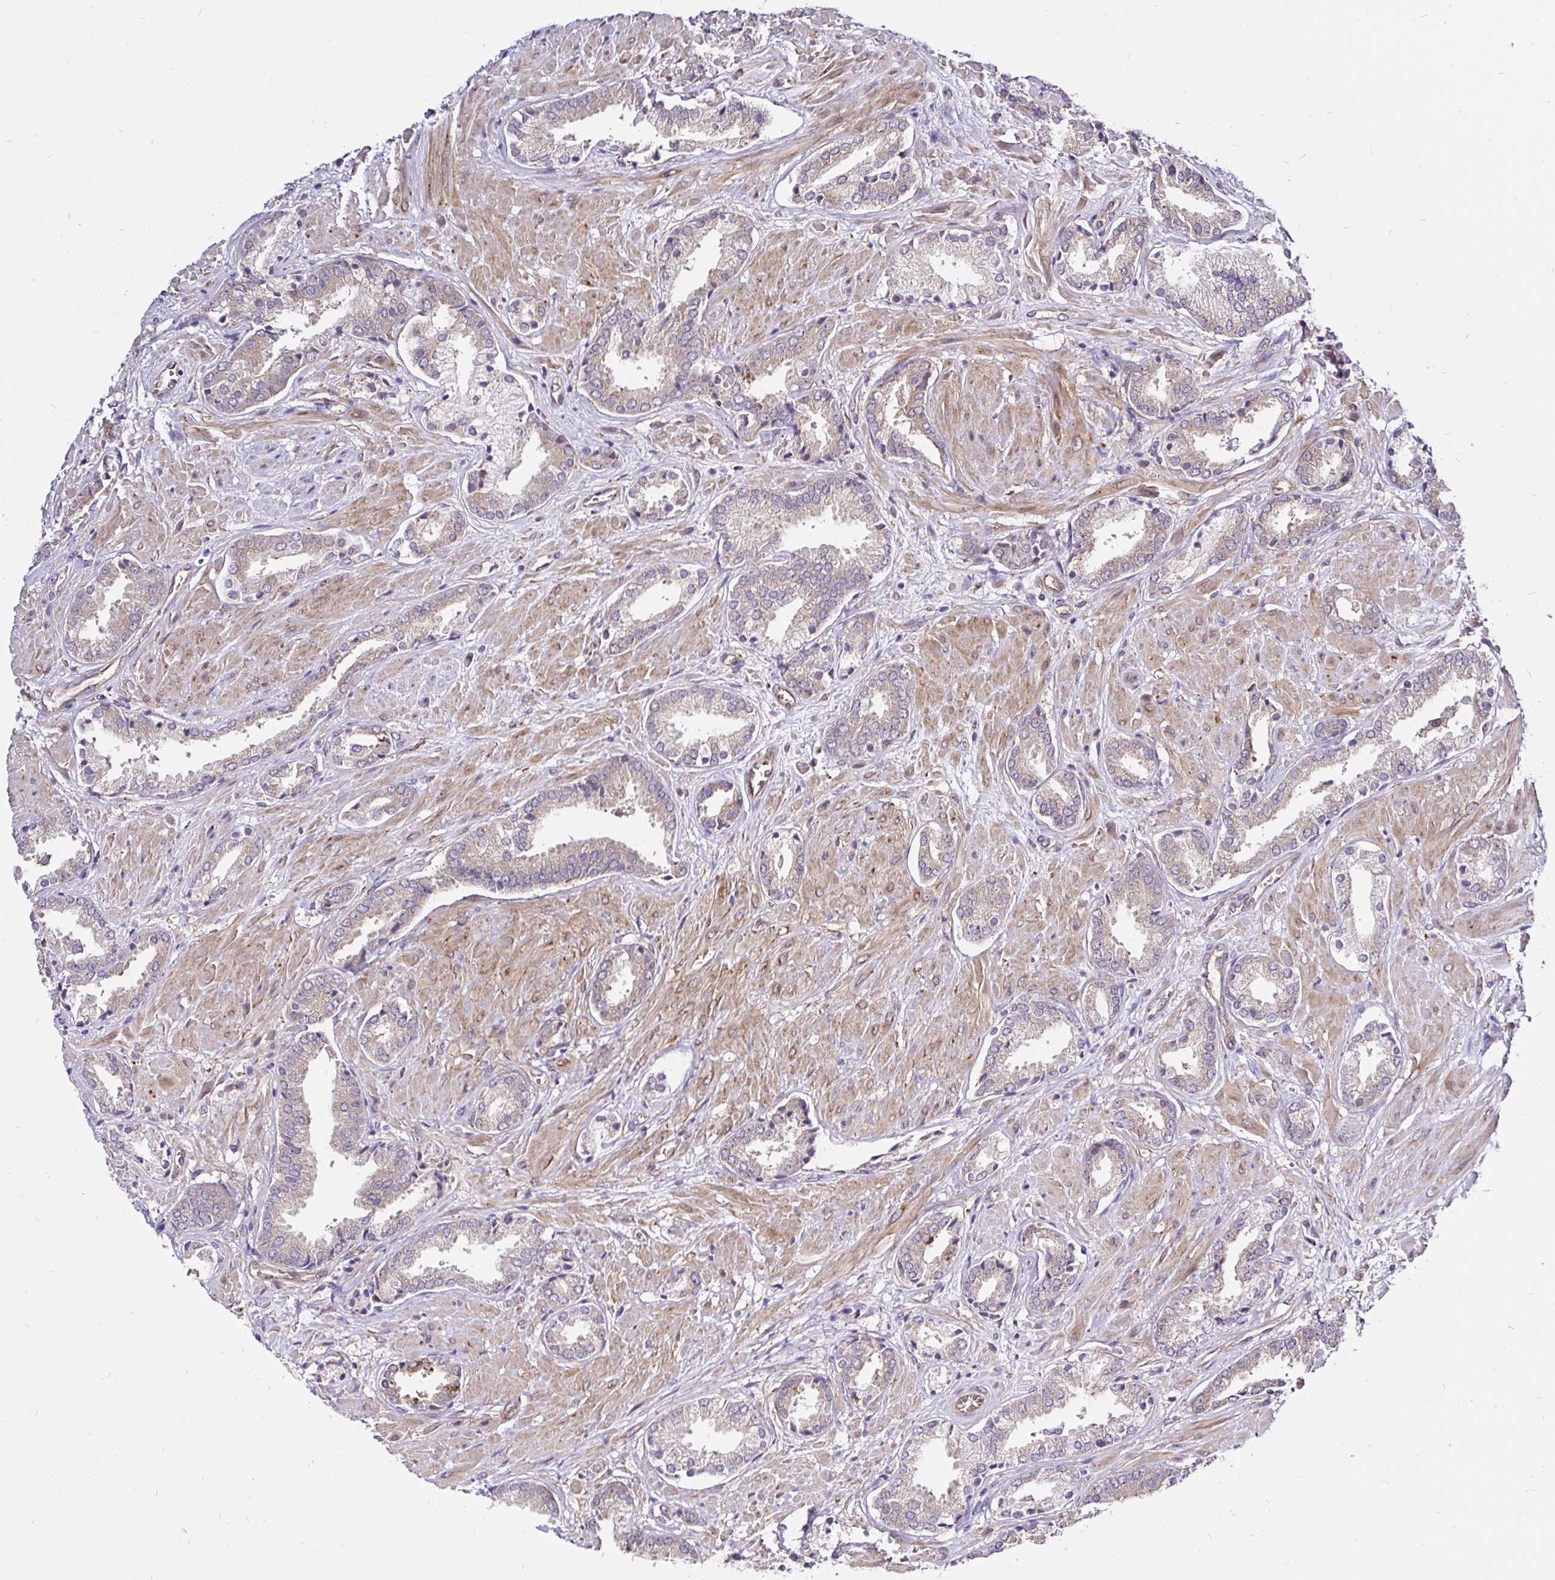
{"staining": {"intensity": "weak", "quantity": "25%-75%", "location": "cytoplasmic/membranous"}, "tissue": "prostate cancer", "cell_type": "Tumor cells", "image_type": "cancer", "snomed": [{"axis": "morphology", "description": "Adenocarcinoma, High grade"}, {"axis": "topography", "description": "Prostate"}], "caption": "About 25%-75% of tumor cells in prostate high-grade adenocarcinoma reveal weak cytoplasmic/membranous protein staining as visualized by brown immunohistochemical staining.", "gene": "CCDC122", "patient": {"sex": "male", "age": 56}}